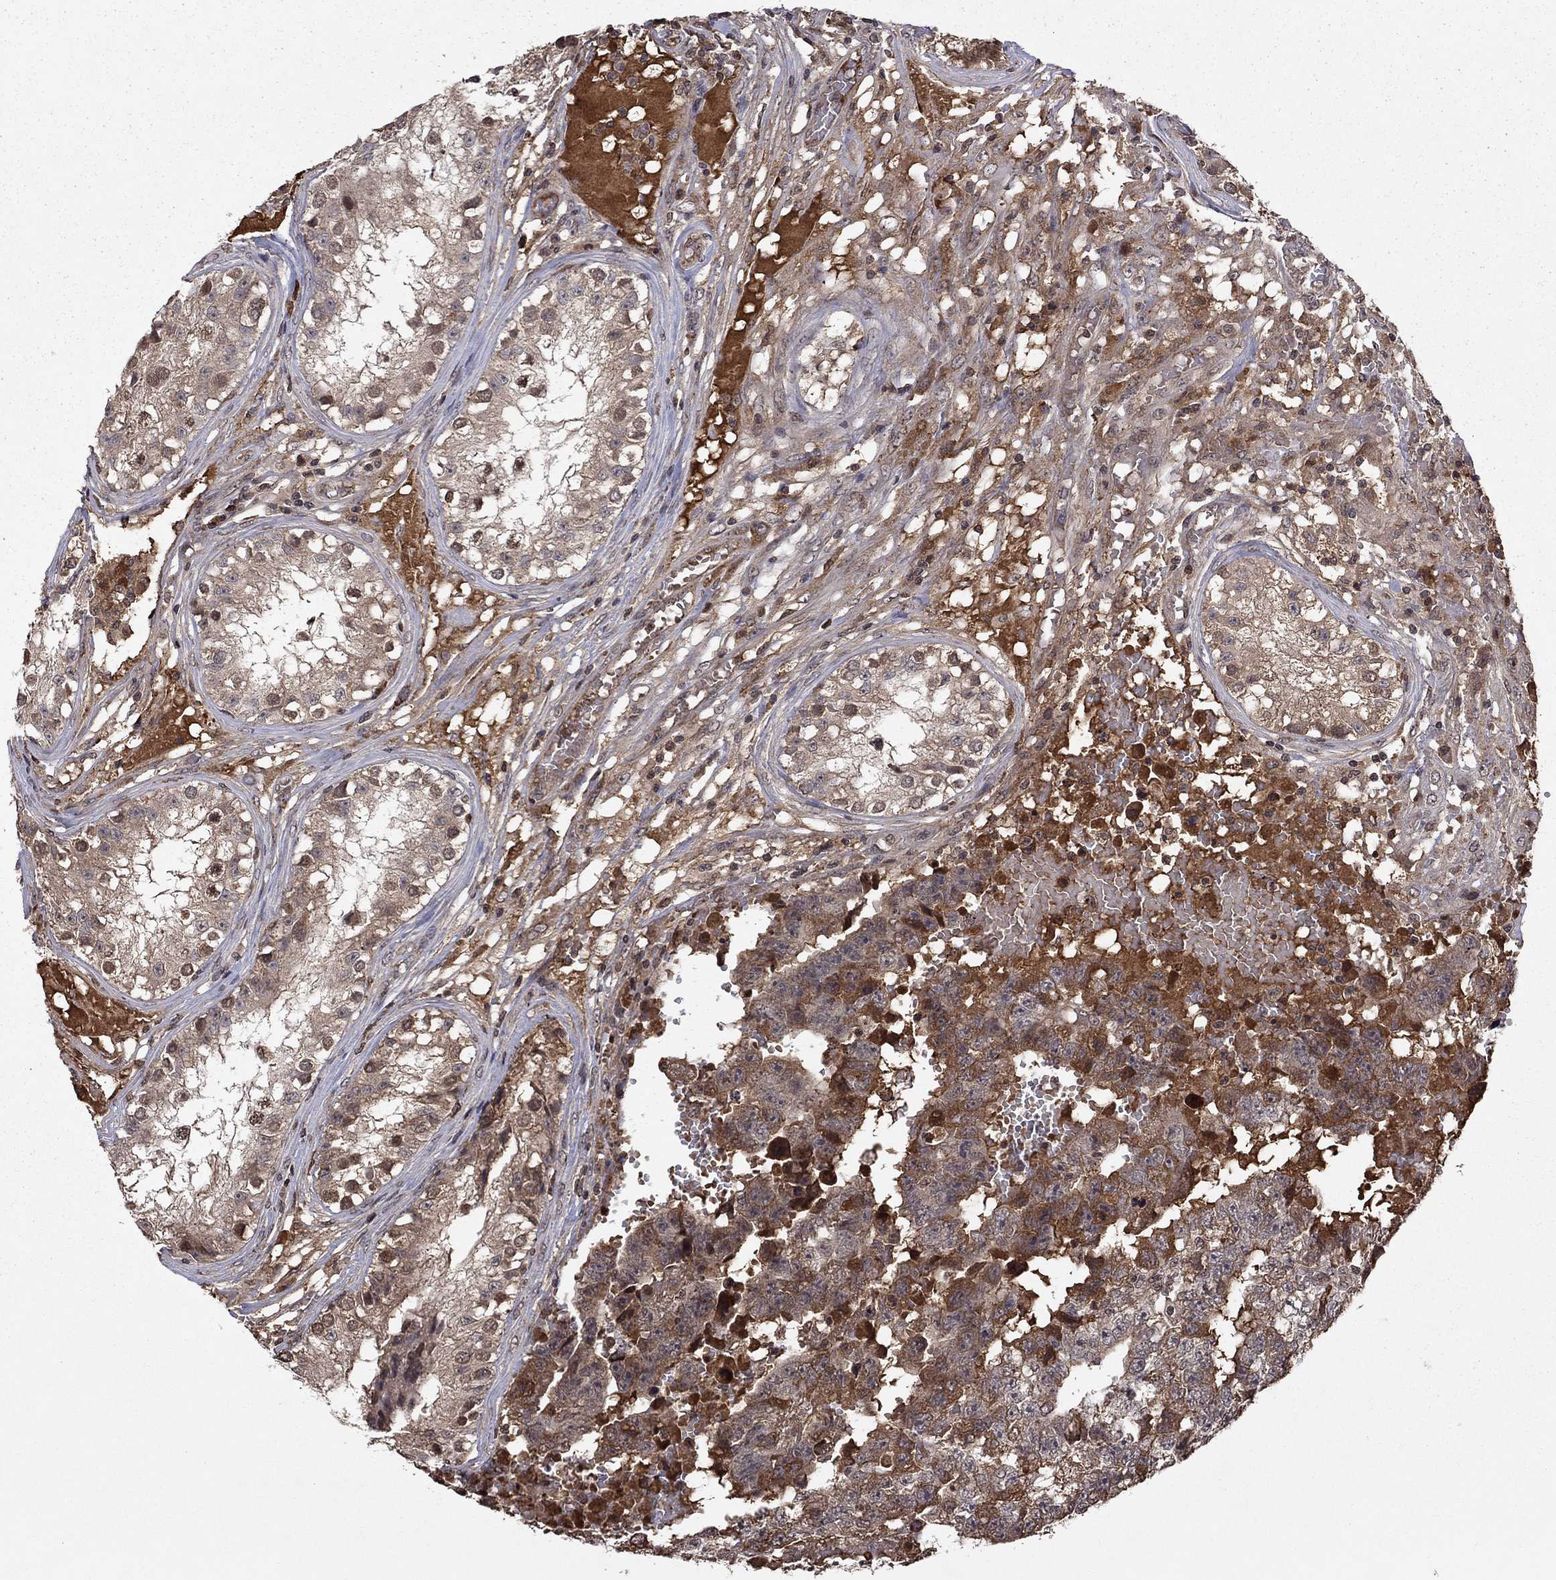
{"staining": {"intensity": "moderate", "quantity": "<25%", "location": "cytoplasmic/membranous"}, "tissue": "testis cancer", "cell_type": "Tumor cells", "image_type": "cancer", "snomed": [{"axis": "morphology", "description": "Carcinoma, Embryonal, NOS"}, {"axis": "topography", "description": "Testis"}], "caption": "Testis cancer (embryonal carcinoma) stained for a protein (brown) exhibits moderate cytoplasmic/membranous positive staining in approximately <25% of tumor cells.", "gene": "NLGN1", "patient": {"sex": "male", "age": 25}}